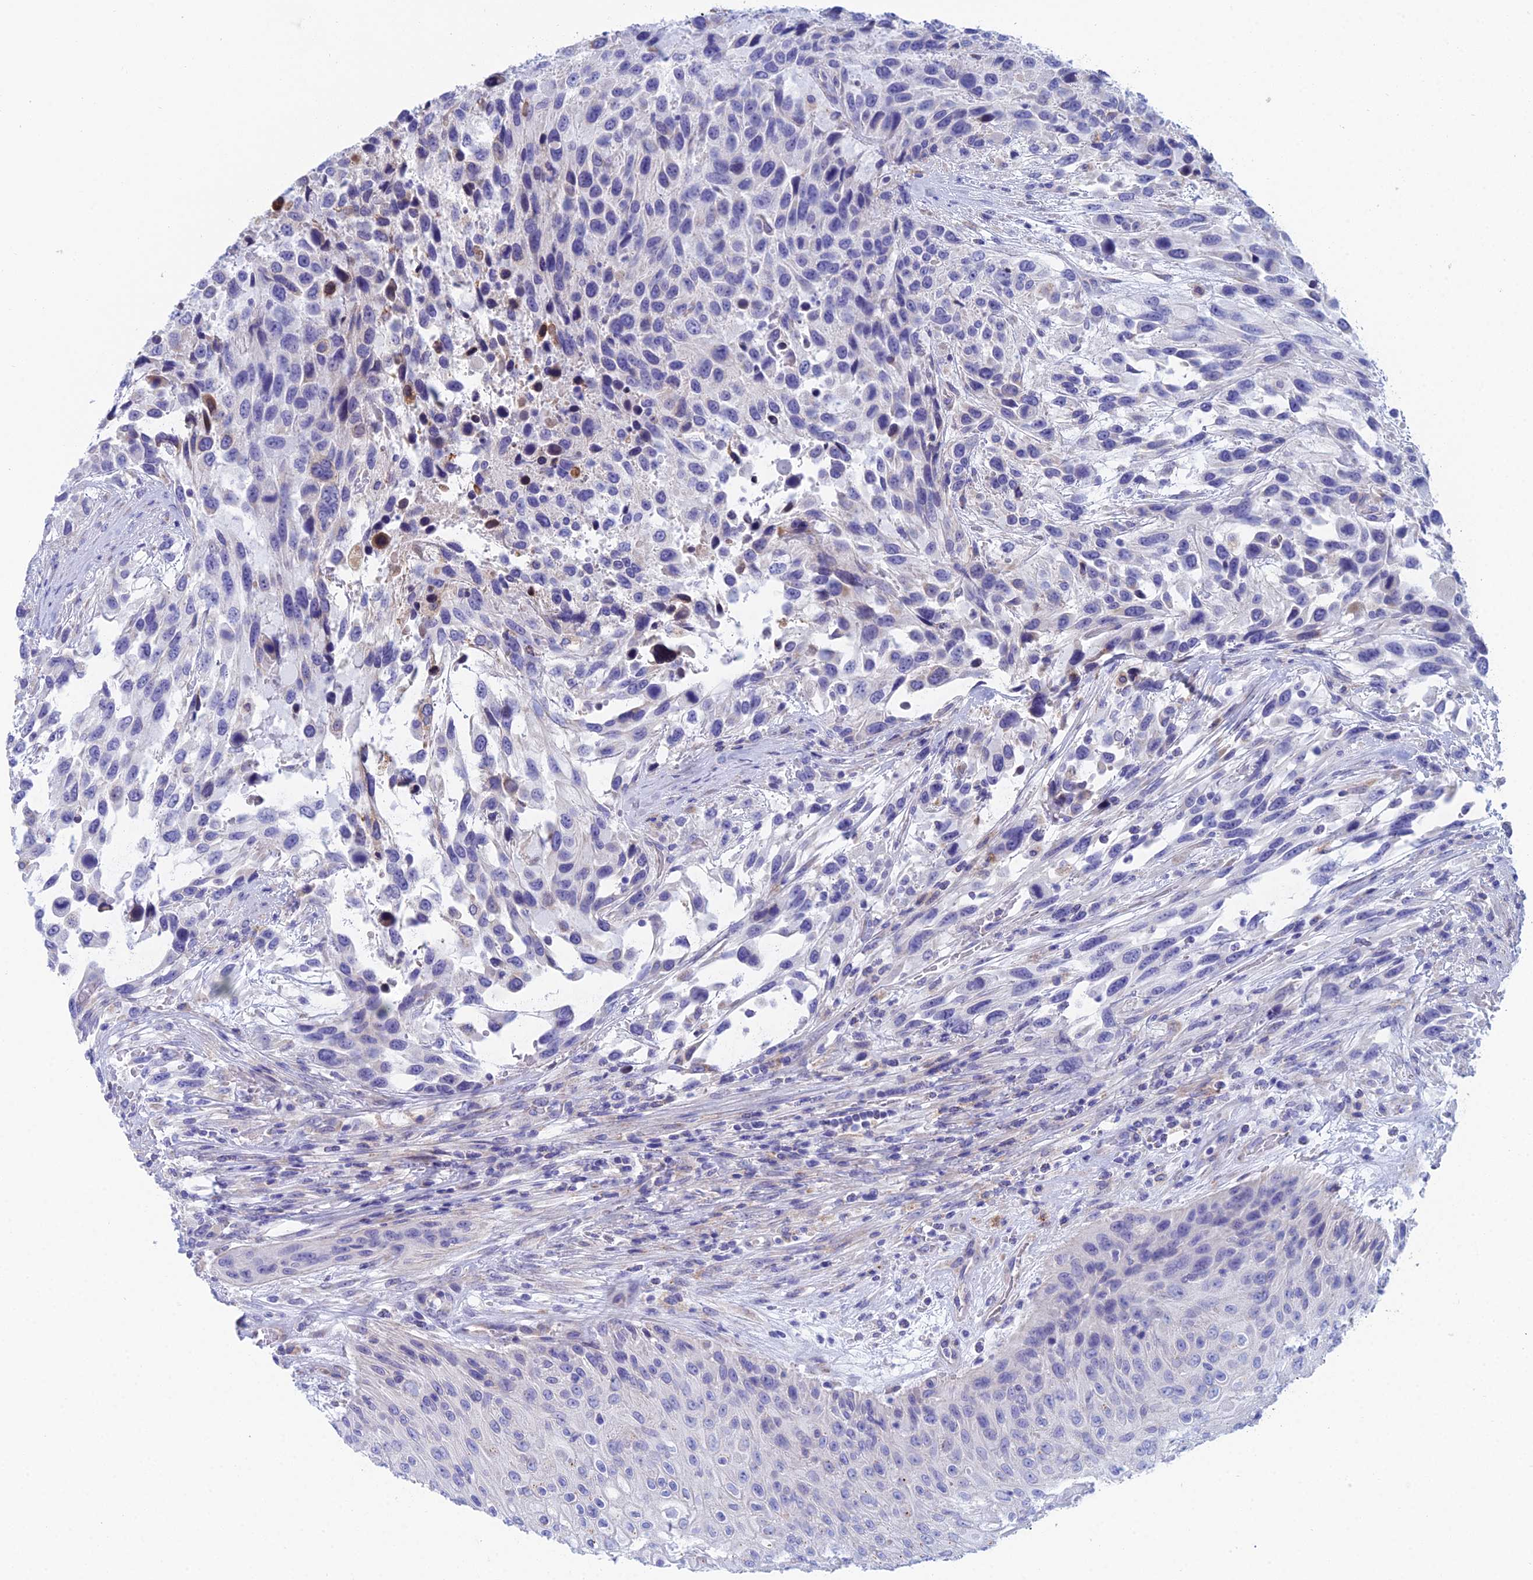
{"staining": {"intensity": "negative", "quantity": "none", "location": "none"}, "tissue": "urothelial cancer", "cell_type": "Tumor cells", "image_type": "cancer", "snomed": [{"axis": "morphology", "description": "Urothelial carcinoma, High grade"}, {"axis": "topography", "description": "Urinary bladder"}], "caption": "This is a image of IHC staining of high-grade urothelial carcinoma, which shows no staining in tumor cells.", "gene": "CFAP210", "patient": {"sex": "female", "age": 70}}